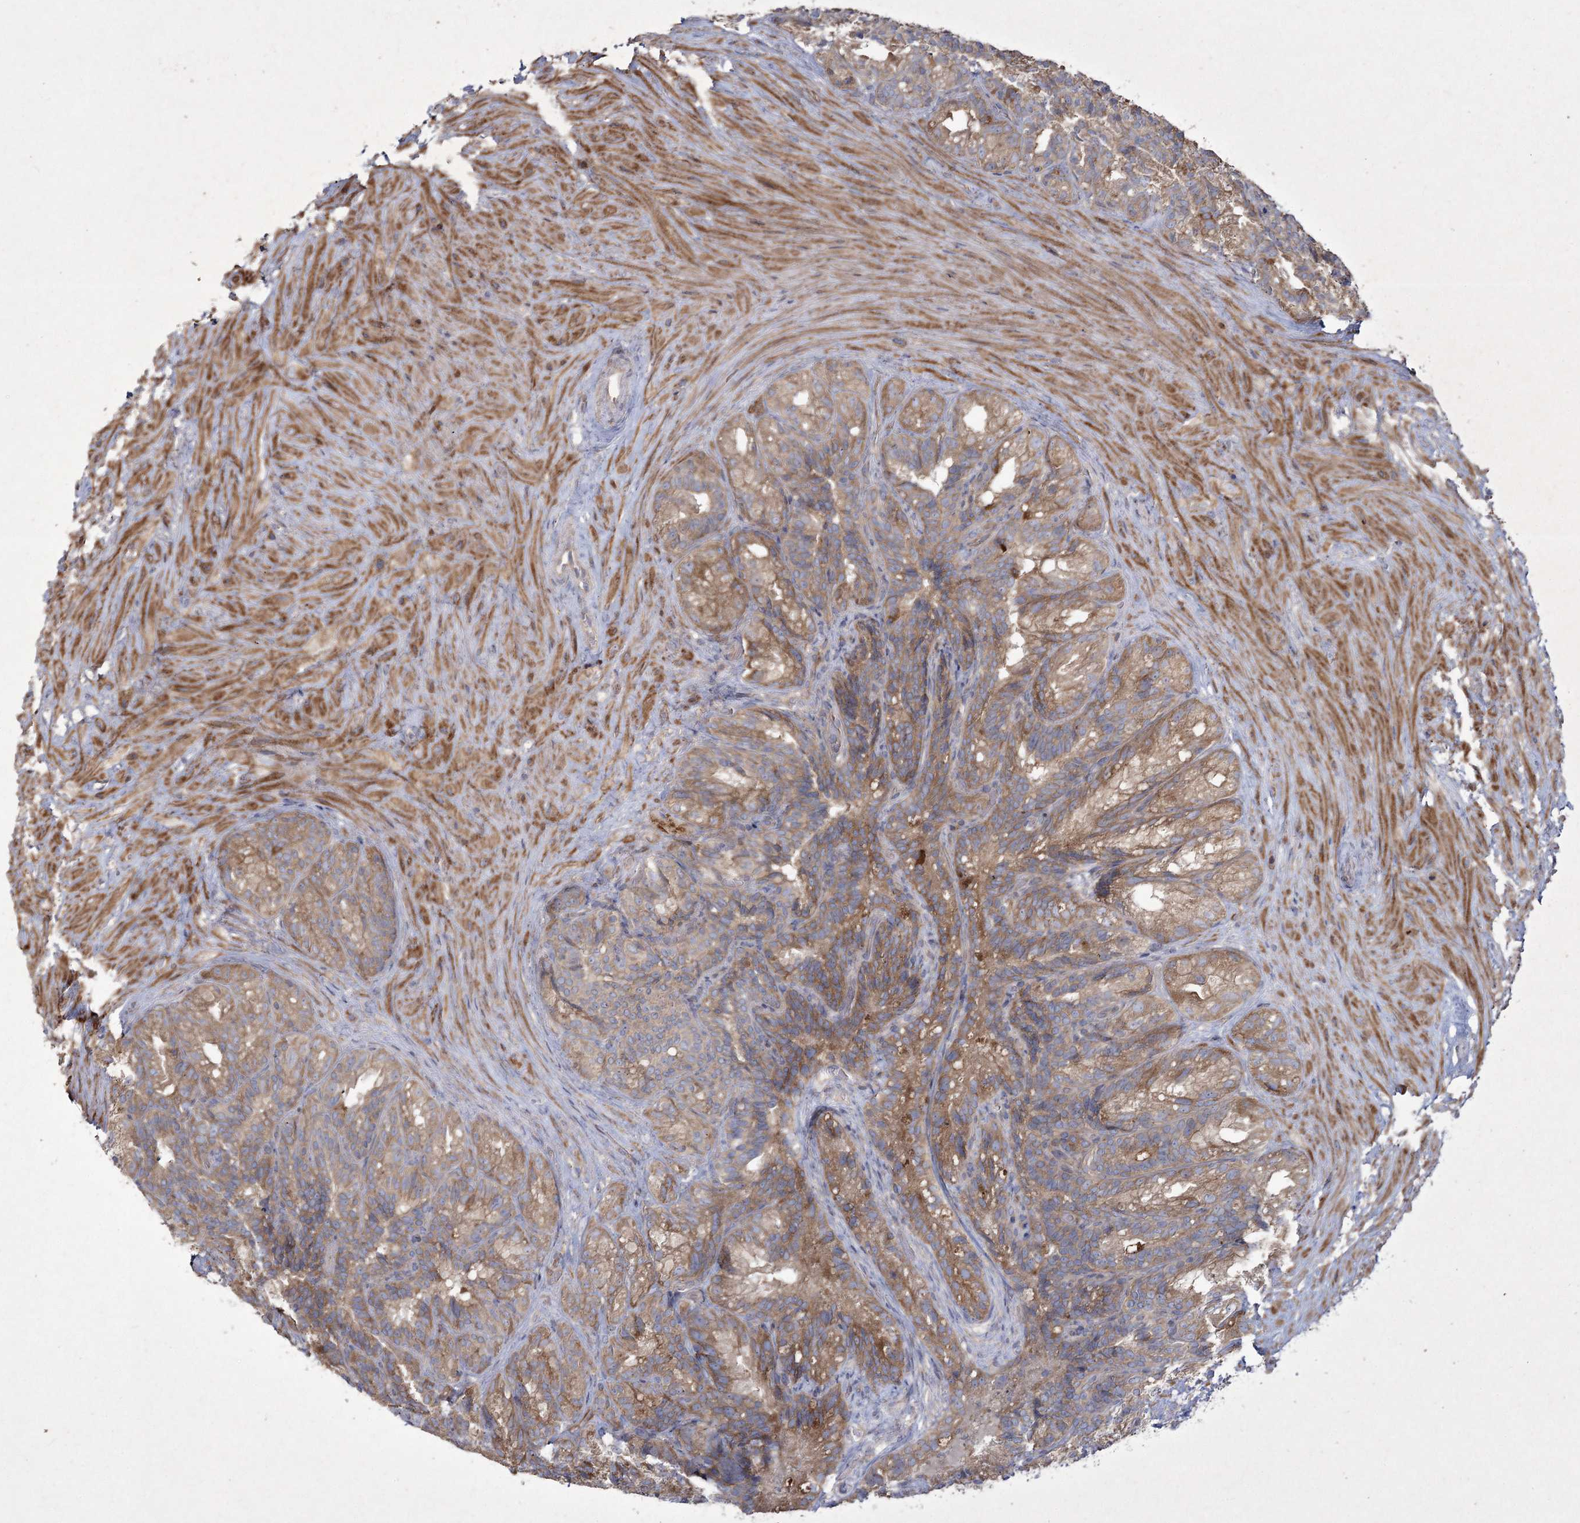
{"staining": {"intensity": "moderate", "quantity": ">75%", "location": "cytoplasmic/membranous"}, "tissue": "seminal vesicle", "cell_type": "Glandular cells", "image_type": "normal", "snomed": [{"axis": "morphology", "description": "Normal tissue, NOS"}, {"axis": "topography", "description": "Seminal veicle"}], "caption": "Immunohistochemical staining of unremarkable seminal vesicle shows medium levels of moderate cytoplasmic/membranous positivity in approximately >75% of glandular cells. (DAB (3,3'-diaminobenzidine) IHC, brown staining for protein, blue staining for nuclei).", "gene": "SH3TC1", "patient": {"sex": "male", "age": 60}}